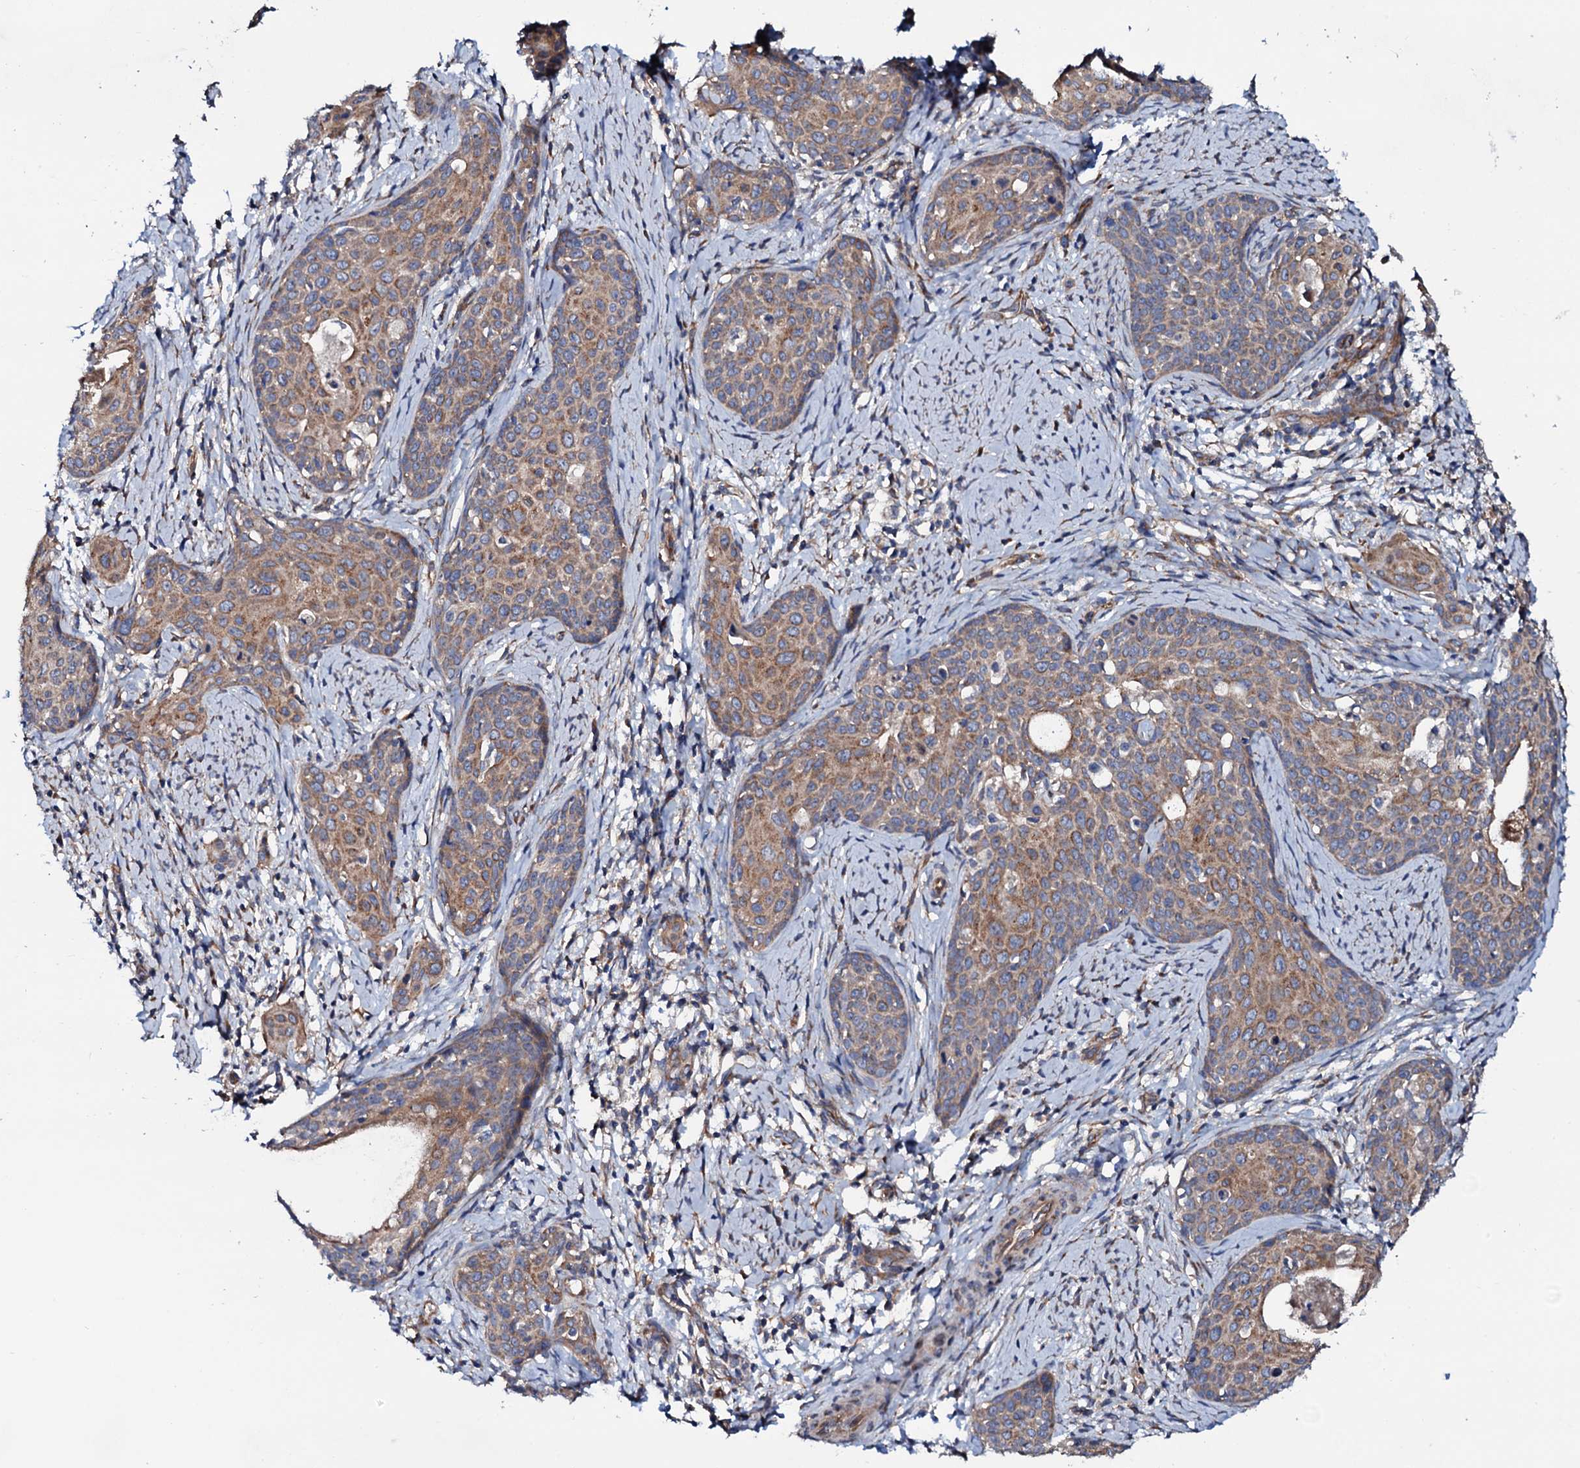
{"staining": {"intensity": "moderate", "quantity": ">75%", "location": "cytoplasmic/membranous"}, "tissue": "cervical cancer", "cell_type": "Tumor cells", "image_type": "cancer", "snomed": [{"axis": "morphology", "description": "Squamous cell carcinoma, NOS"}, {"axis": "topography", "description": "Cervix"}], "caption": "This image shows IHC staining of human cervical cancer, with medium moderate cytoplasmic/membranous staining in about >75% of tumor cells.", "gene": "STARD13", "patient": {"sex": "female", "age": 52}}